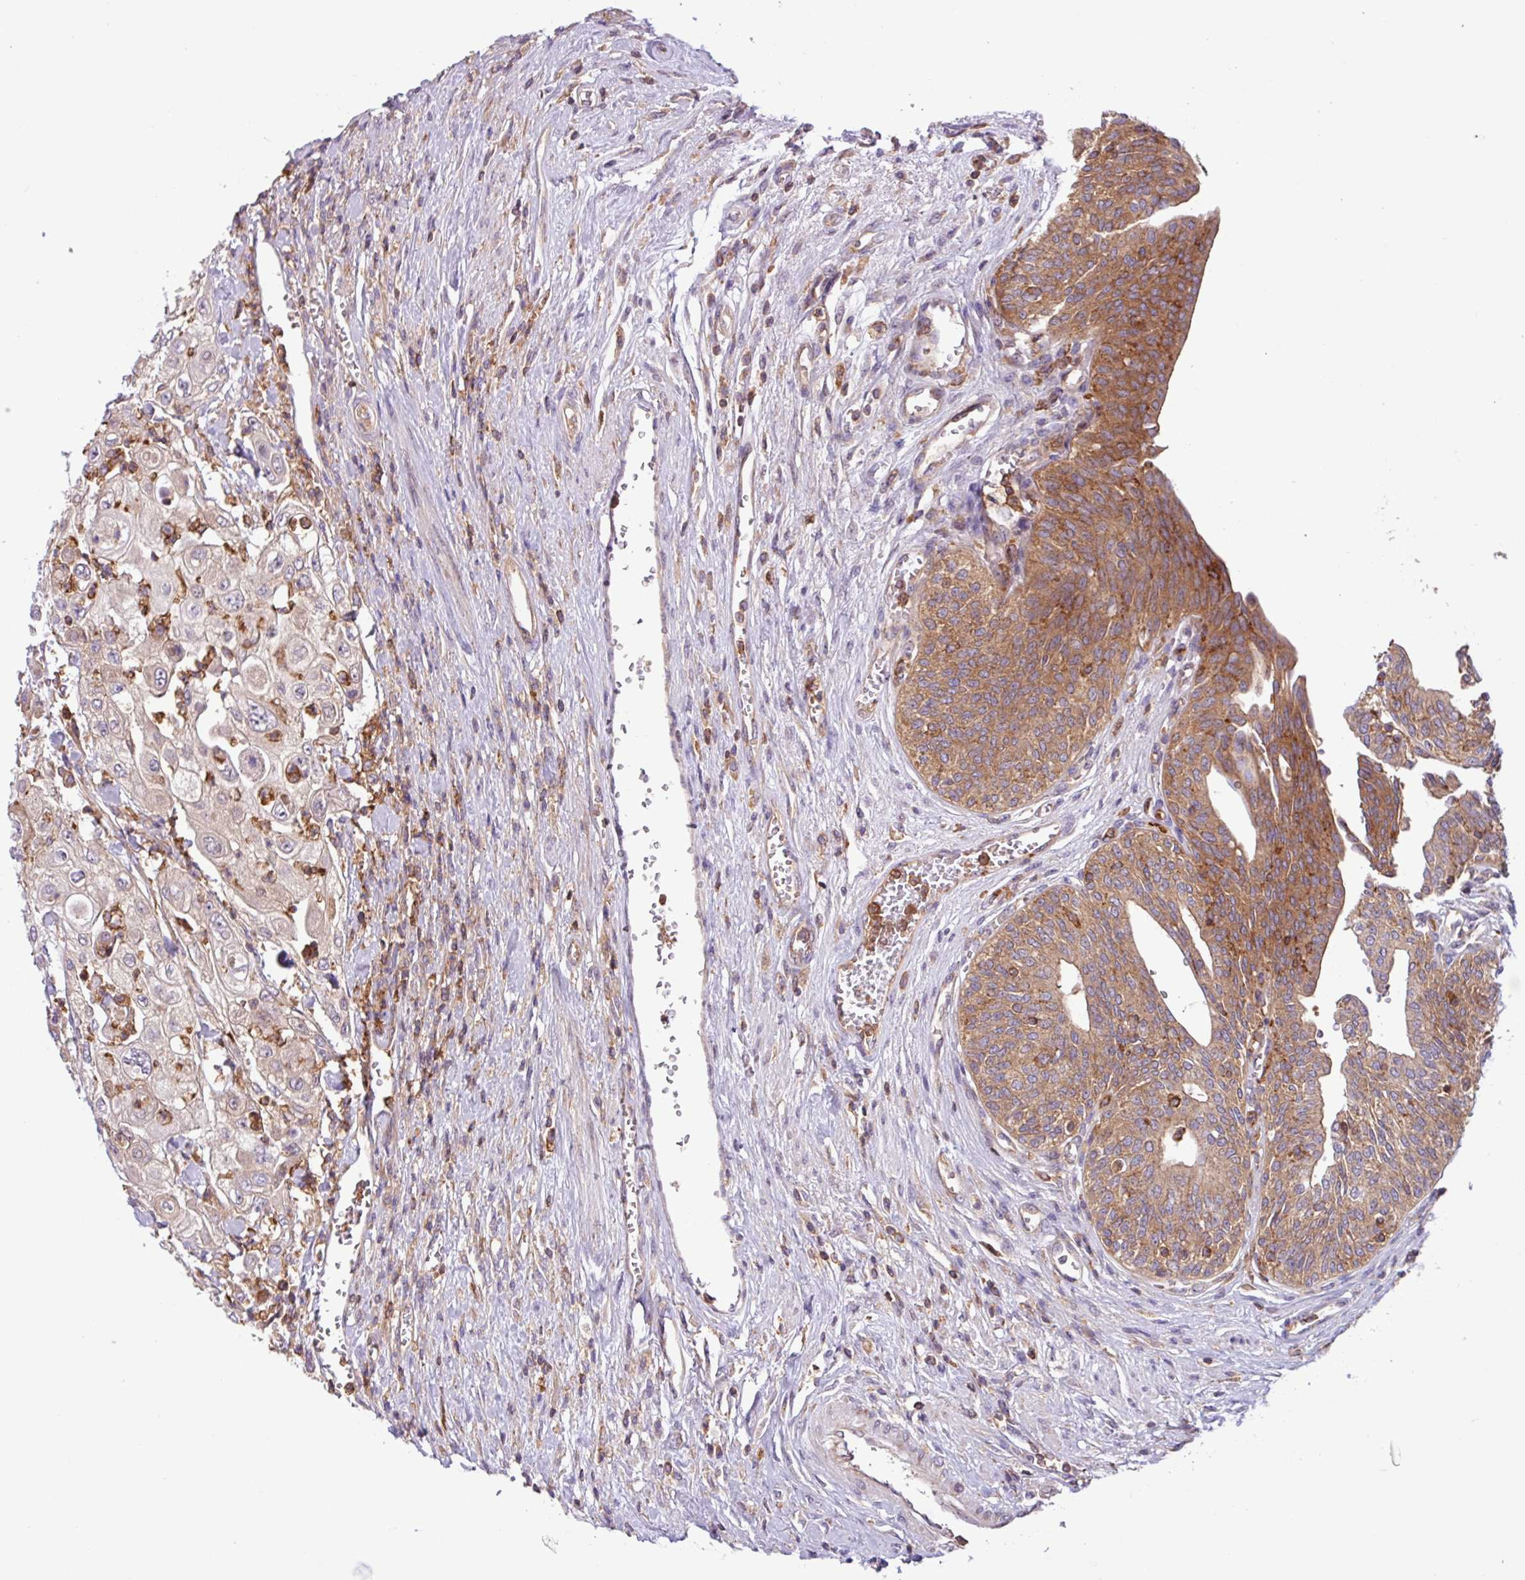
{"staining": {"intensity": "moderate", "quantity": ">75%", "location": "cytoplasmic/membranous"}, "tissue": "urothelial cancer", "cell_type": "Tumor cells", "image_type": "cancer", "snomed": [{"axis": "morphology", "description": "Urothelial carcinoma, High grade"}, {"axis": "topography", "description": "Urinary bladder"}], "caption": "IHC histopathology image of high-grade urothelial carcinoma stained for a protein (brown), which displays medium levels of moderate cytoplasmic/membranous staining in about >75% of tumor cells.", "gene": "ACTR3", "patient": {"sex": "female", "age": 79}}